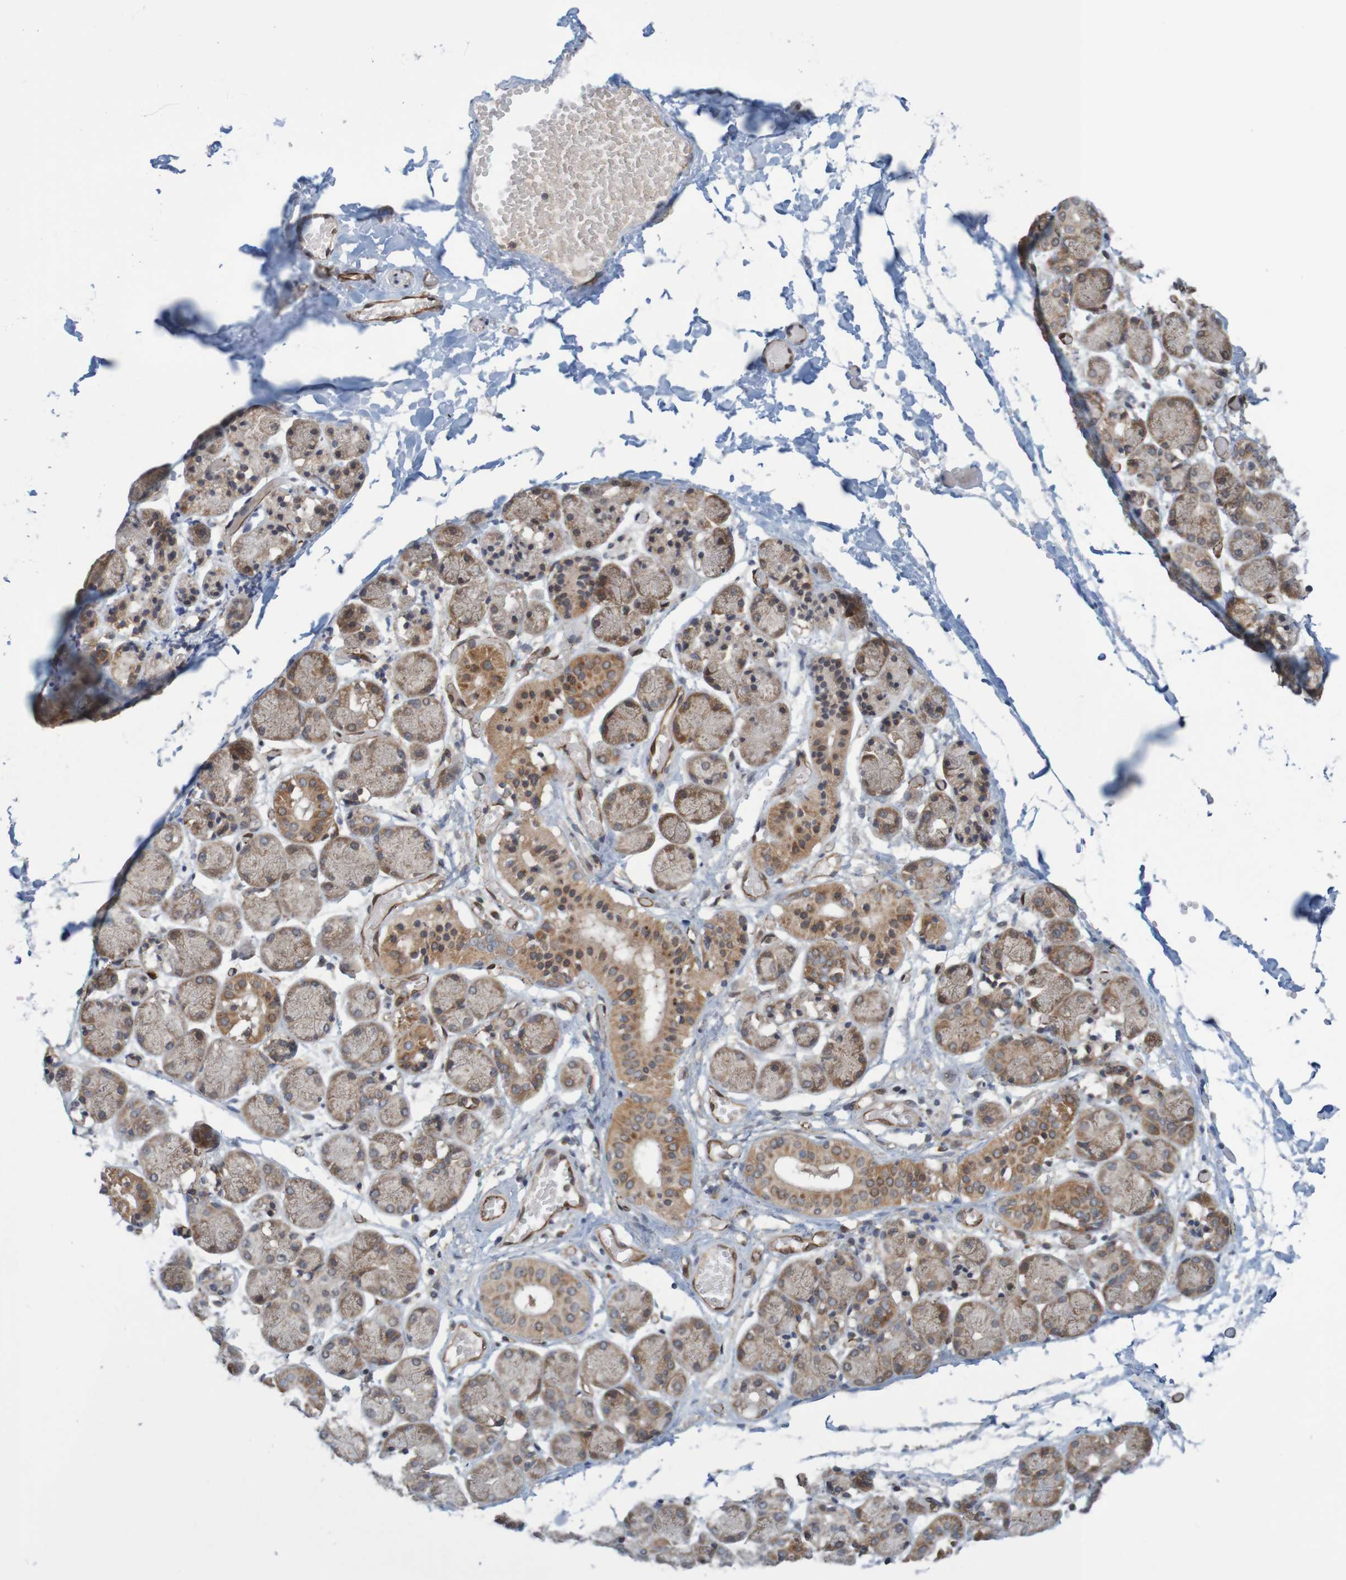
{"staining": {"intensity": "strong", "quantity": "25%-75%", "location": "cytoplasmic/membranous"}, "tissue": "salivary gland", "cell_type": "Glandular cells", "image_type": "normal", "snomed": [{"axis": "morphology", "description": "Normal tissue, NOS"}, {"axis": "topography", "description": "Salivary gland"}], "caption": "A high-resolution micrograph shows immunohistochemistry (IHC) staining of benign salivary gland, which demonstrates strong cytoplasmic/membranous positivity in approximately 25%-75% of glandular cells. (DAB IHC with brightfield microscopy, high magnification).", "gene": "MRPL52", "patient": {"sex": "female", "age": 24}}